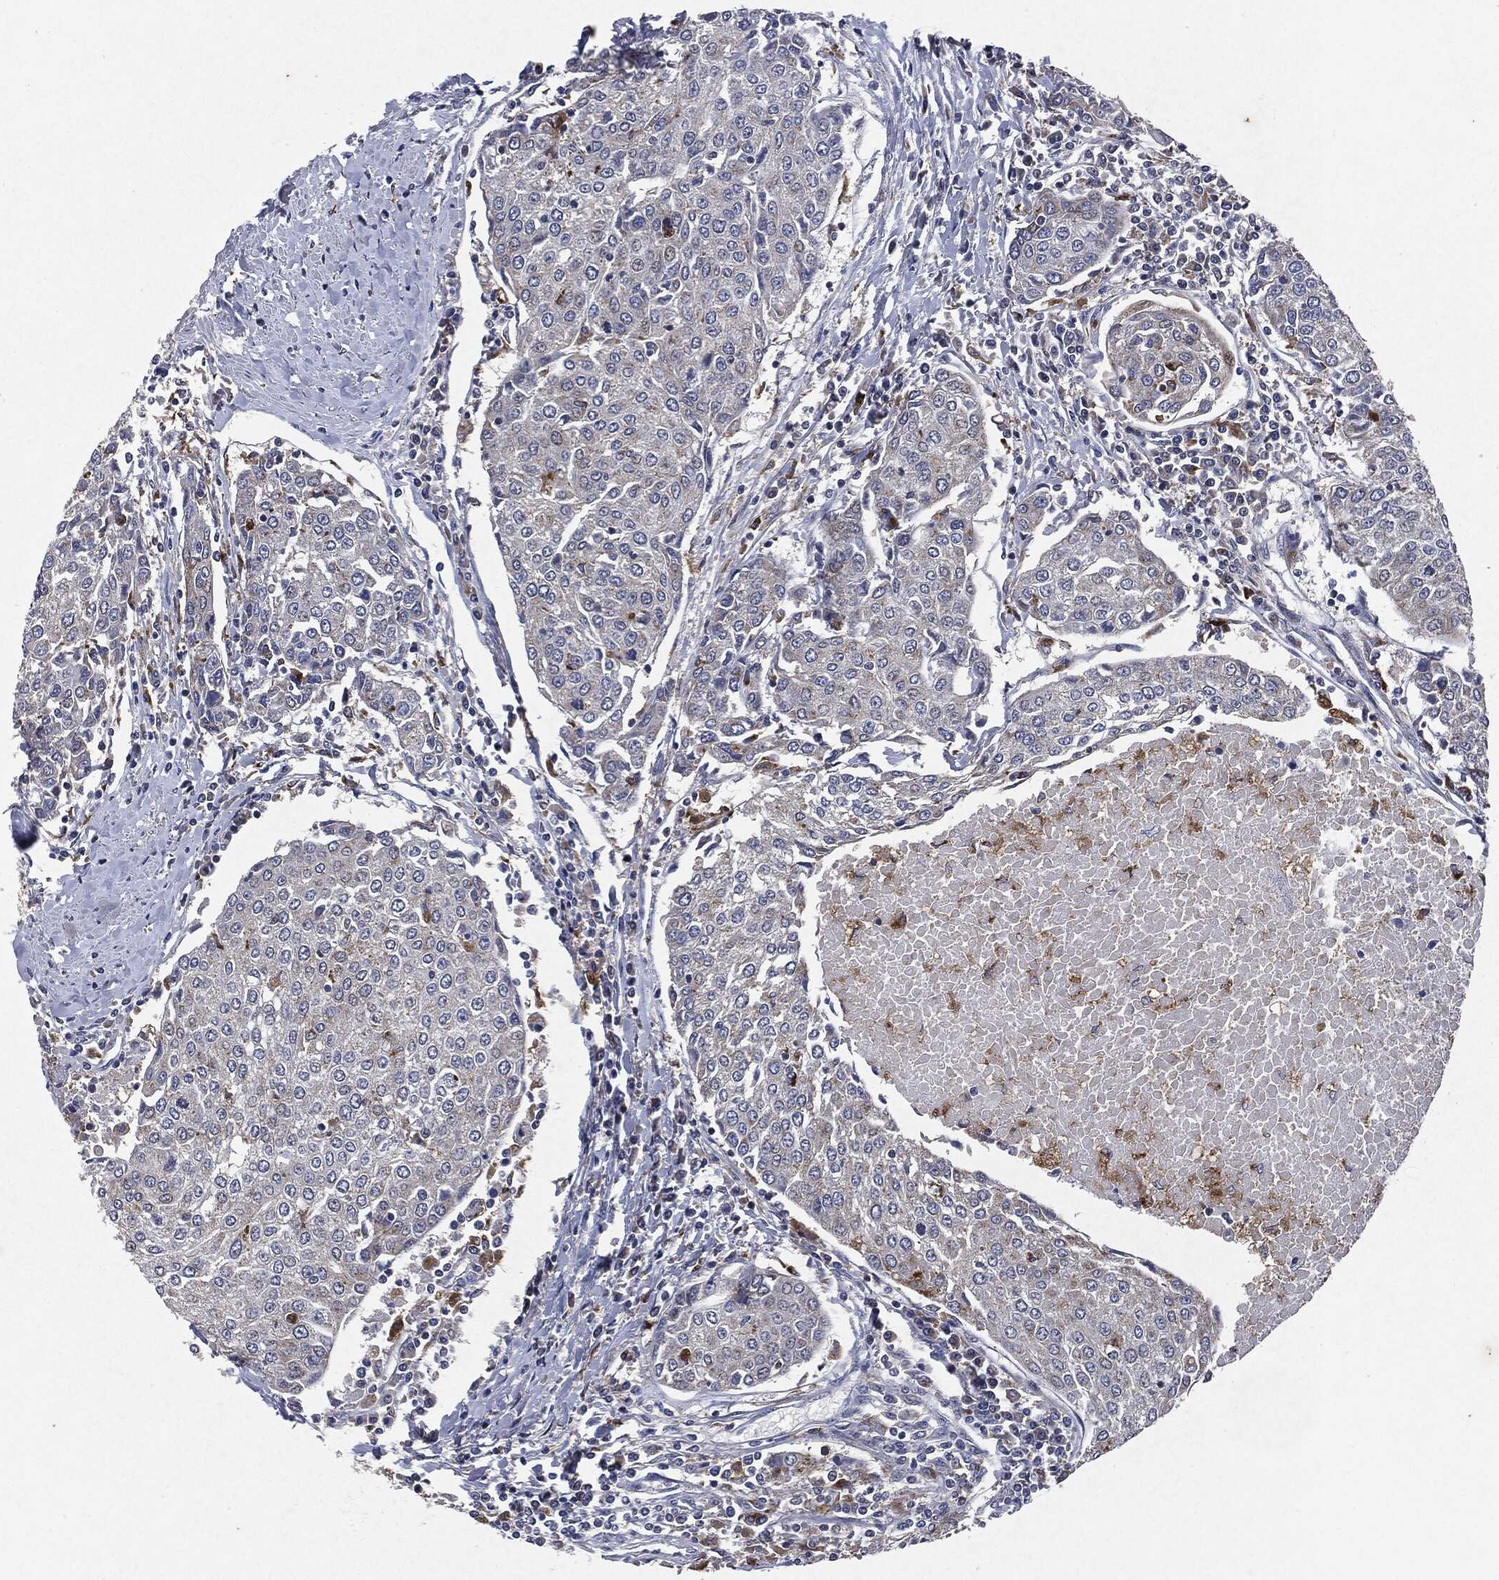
{"staining": {"intensity": "moderate", "quantity": "<25%", "location": "cytoplasmic/membranous"}, "tissue": "urothelial cancer", "cell_type": "Tumor cells", "image_type": "cancer", "snomed": [{"axis": "morphology", "description": "Urothelial carcinoma, High grade"}, {"axis": "topography", "description": "Urinary bladder"}], "caption": "High-grade urothelial carcinoma stained for a protein (brown) shows moderate cytoplasmic/membranous positive staining in about <25% of tumor cells.", "gene": "SLC31A2", "patient": {"sex": "female", "age": 85}}